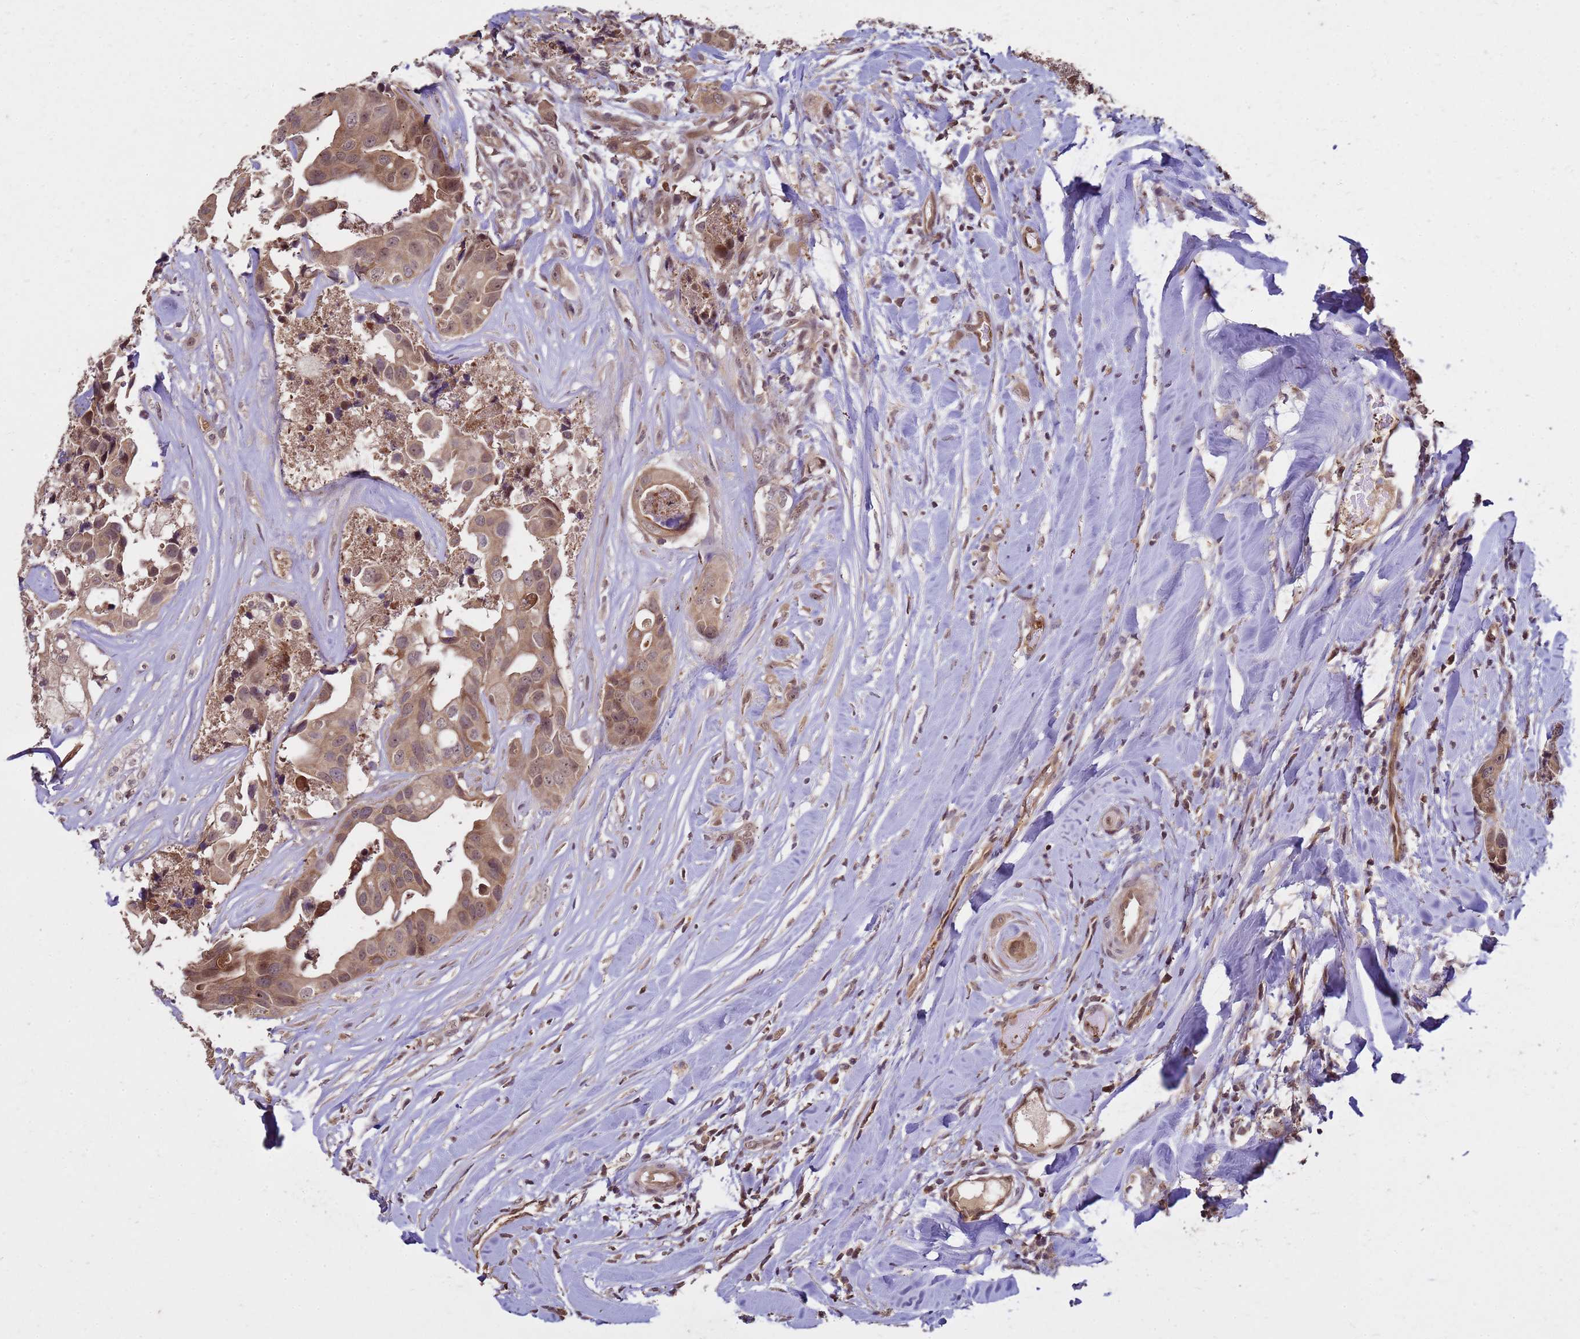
{"staining": {"intensity": "moderate", "quantity": ">75%", "location": "cytoplasmic/membranous,nuclear"}, "tissue": "head and neck cancer", "cell_type": "Tumor cells", "image_type": "cancer", "snomed": [{"axis": "morphology", "description": "Adenocarcinoma, NOS"}, {"axis": "morphology", "description": "Adenocarcinoma, metastatic, NOS"}, {"axis": "topography", "description": "Head-Neck"}], "caption": "IHC (DAB) staining of metastatic adenocarcinoma (head and neck) displays moderate cytoplasmic/membranous and nuclear protein expression in approximately >75% of tumor cells. The staining was performed using DAB (3,3'-diaminobenzidine) to visualize the protein expression in brown, while the nuclei were stained in blue with hematoxylin (Magnification: 20x).", "gene": "CRBN", "patient": {"sex": "male", "age": 75}}